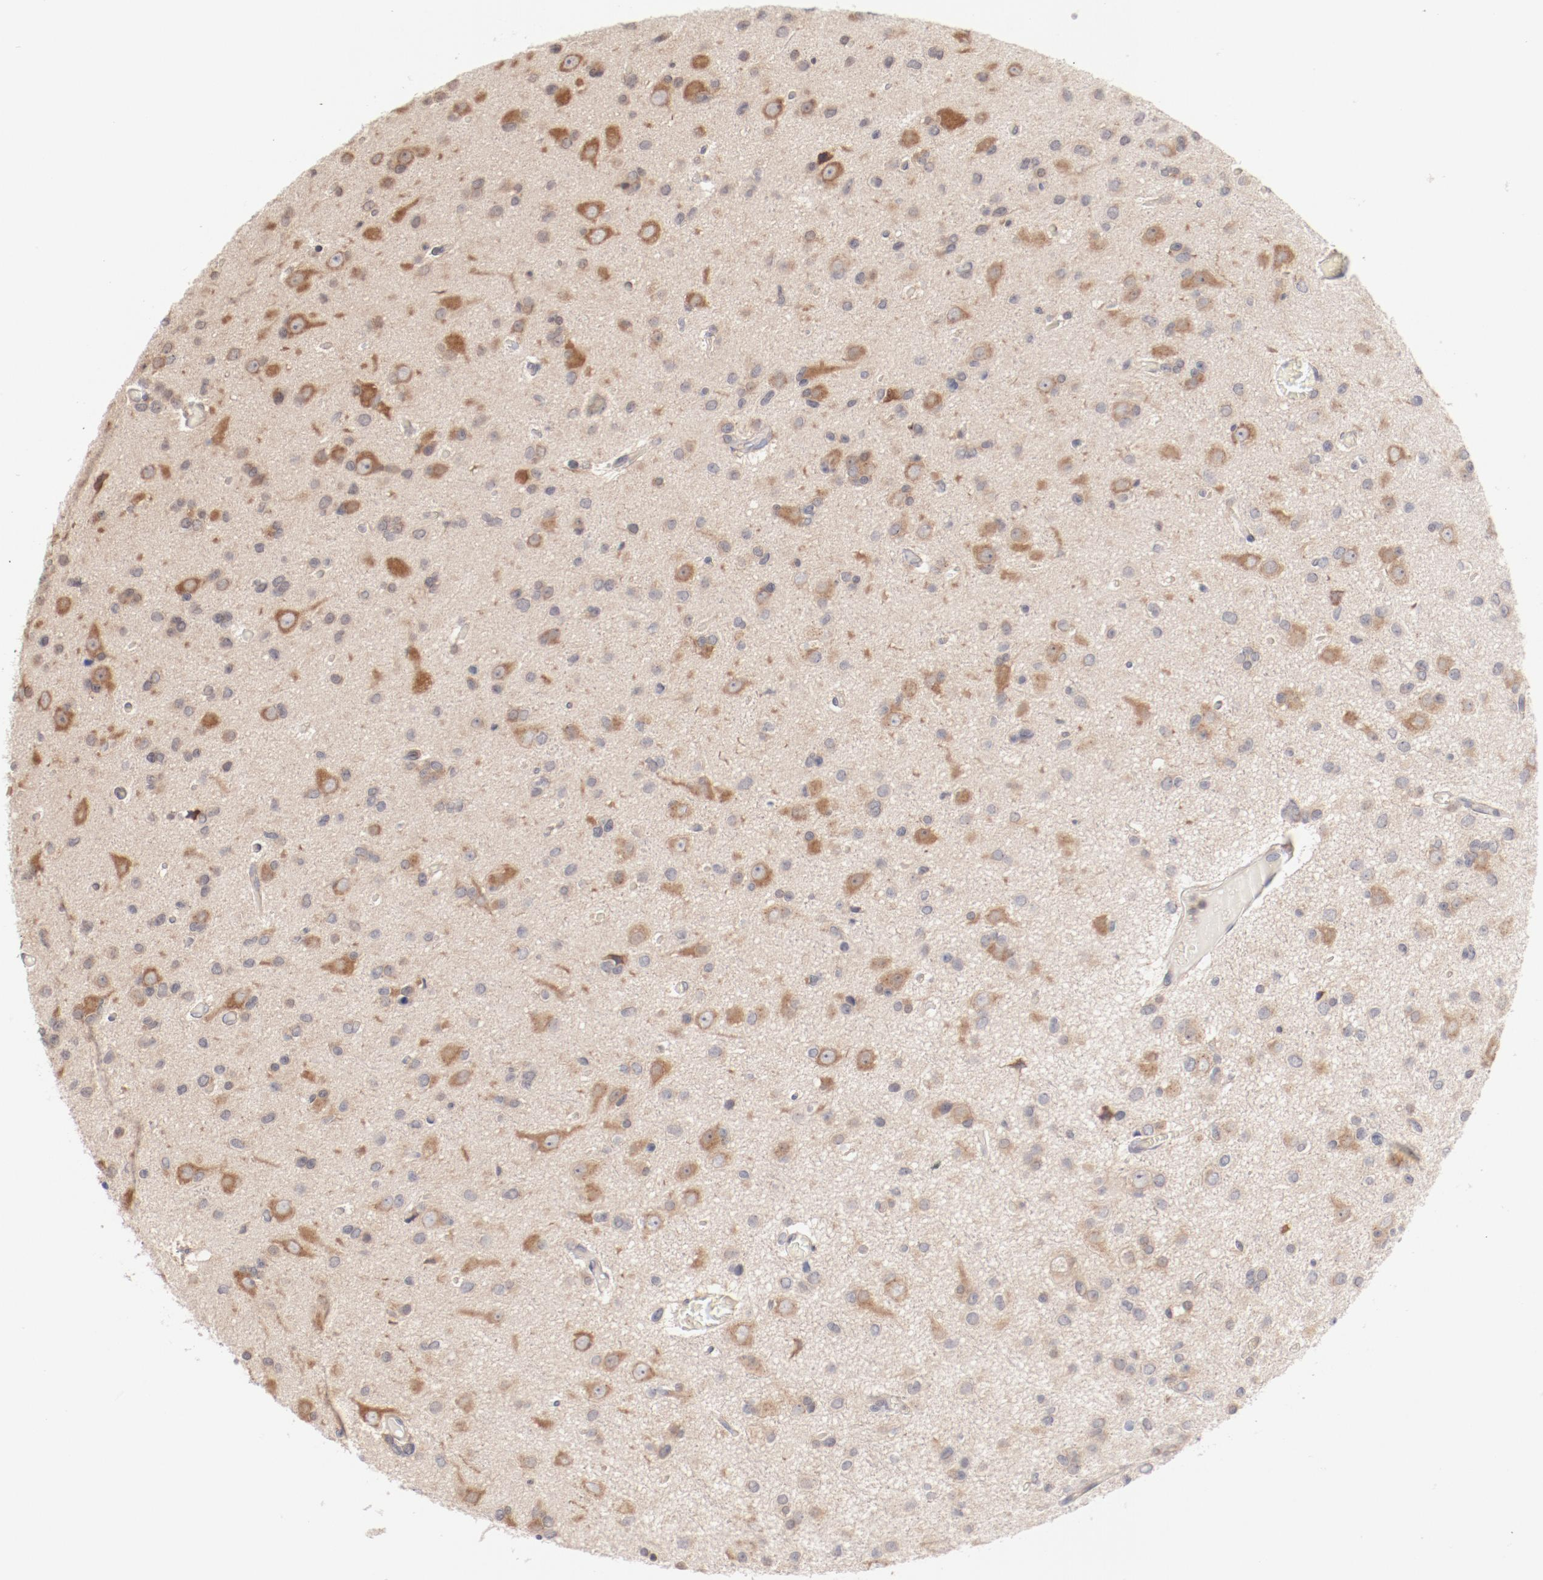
{"staining": {"intensity": "weak", "quantity": "25%-75%", "location": "cytoplasmic/membranous"}, "tissue": "glioma", "cell_type": "Tumor cells", "image_type": "cancer", "snomed": [{"axis": "morphology", "description": "Glioma, malignant, Low grade"}, {"axis": "topography", "description": "Brain"}], "caption": "The photomicrograph shows immunohistochemical staining of glioma. There is weak cytoplasmic/membranous expression is seen in about 25%-75% of tumor cells.", "gene": "SETD3", "patient": {"sex": "male", "age": 42}}